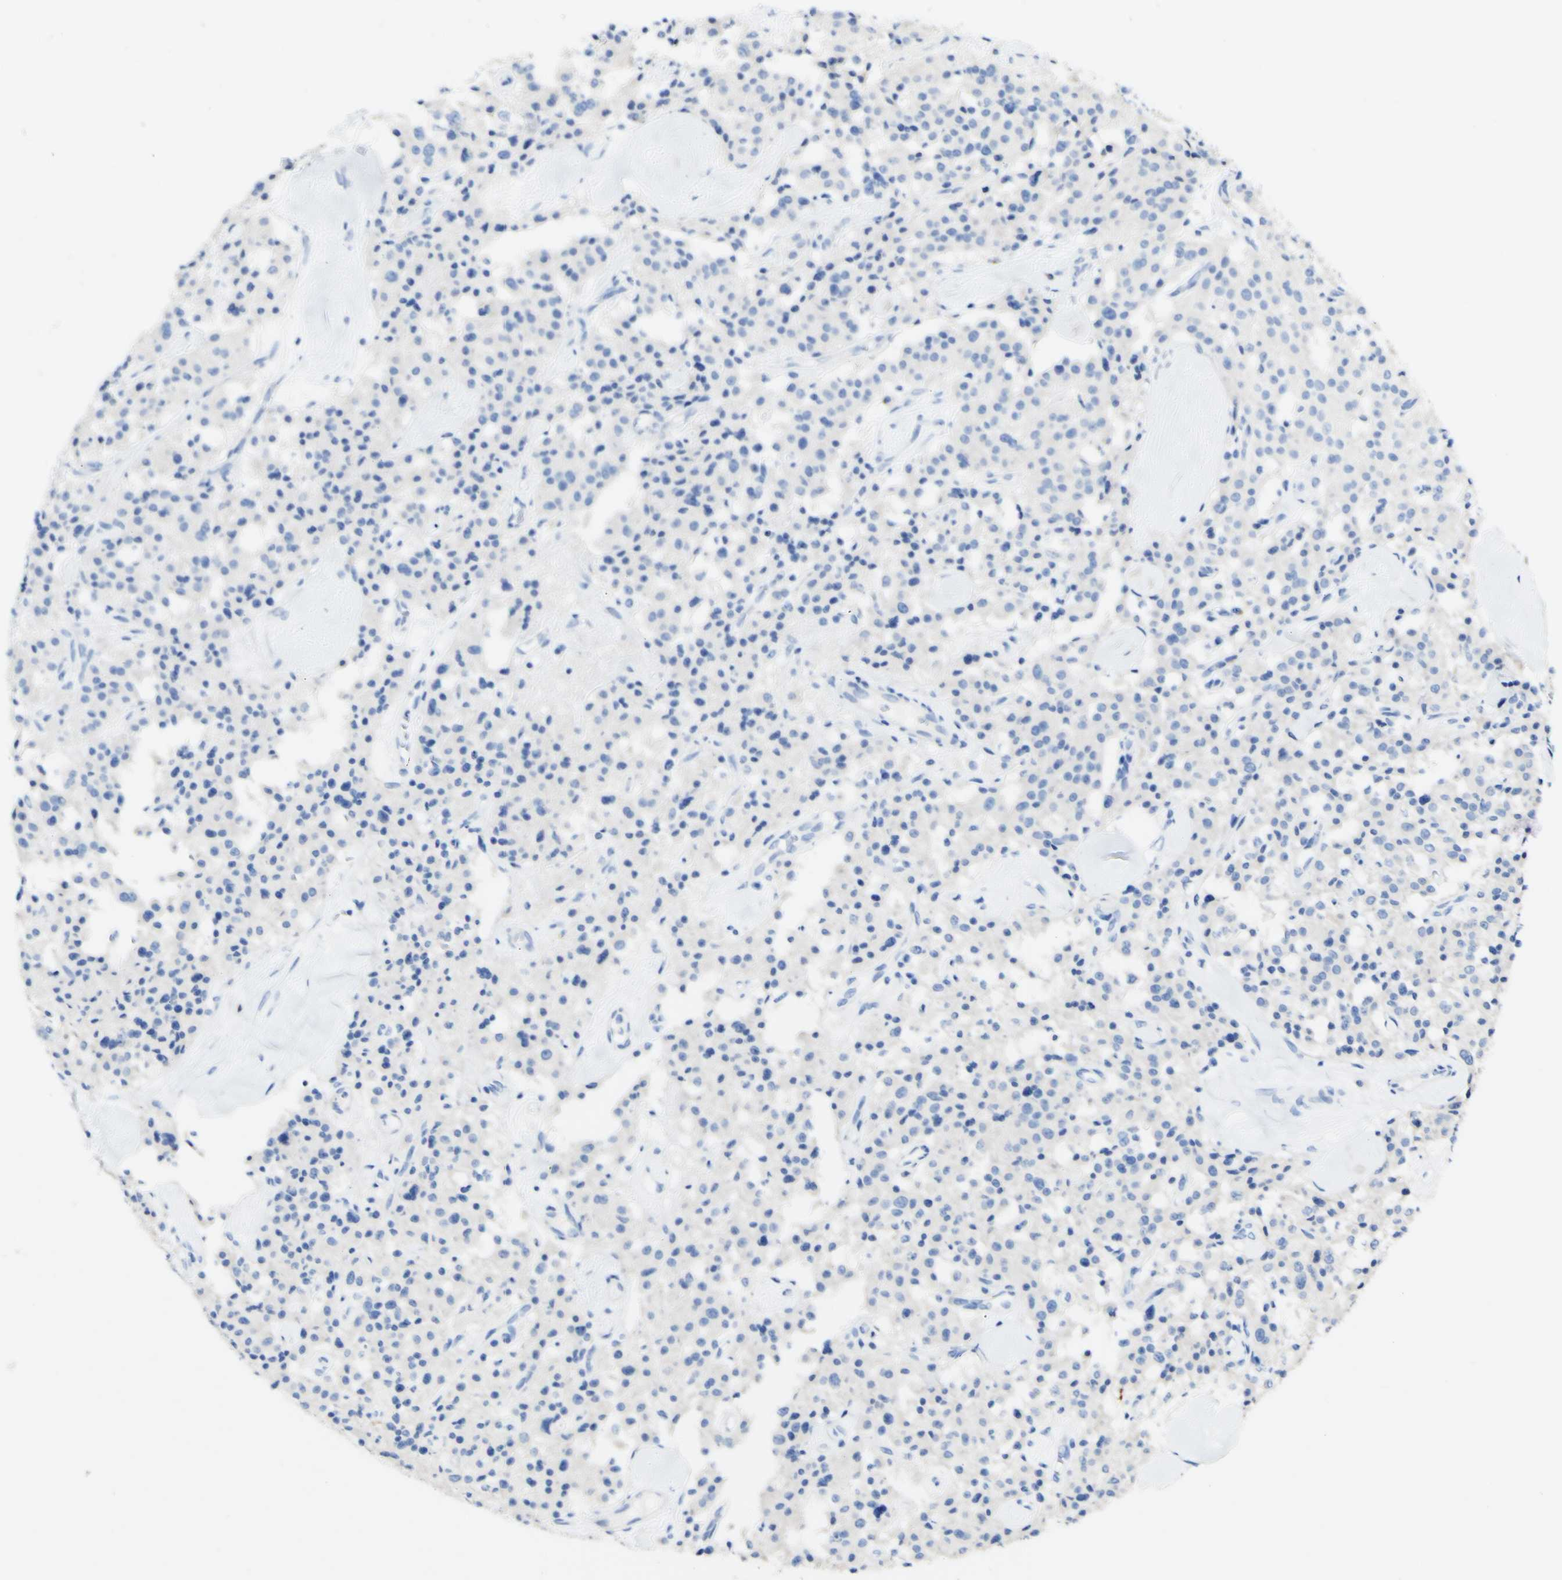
{"staining": {"intensity": "negative", "quantity": "none", "location": "none"}, "tissue": "carcinoid", "cell_type": "Tumor cells", "image_type": "cancer", "snomed": [{"axis": "morphology", "description": "Carcinoid, malignant, NOS"}, {"axis": "topography", "description": "Lung"}], "caption": "There is no significant staining in tumor cells of malignant carcinoid.", "gene": "FGF4", "patient": {"sex": "male", "age": 30}}